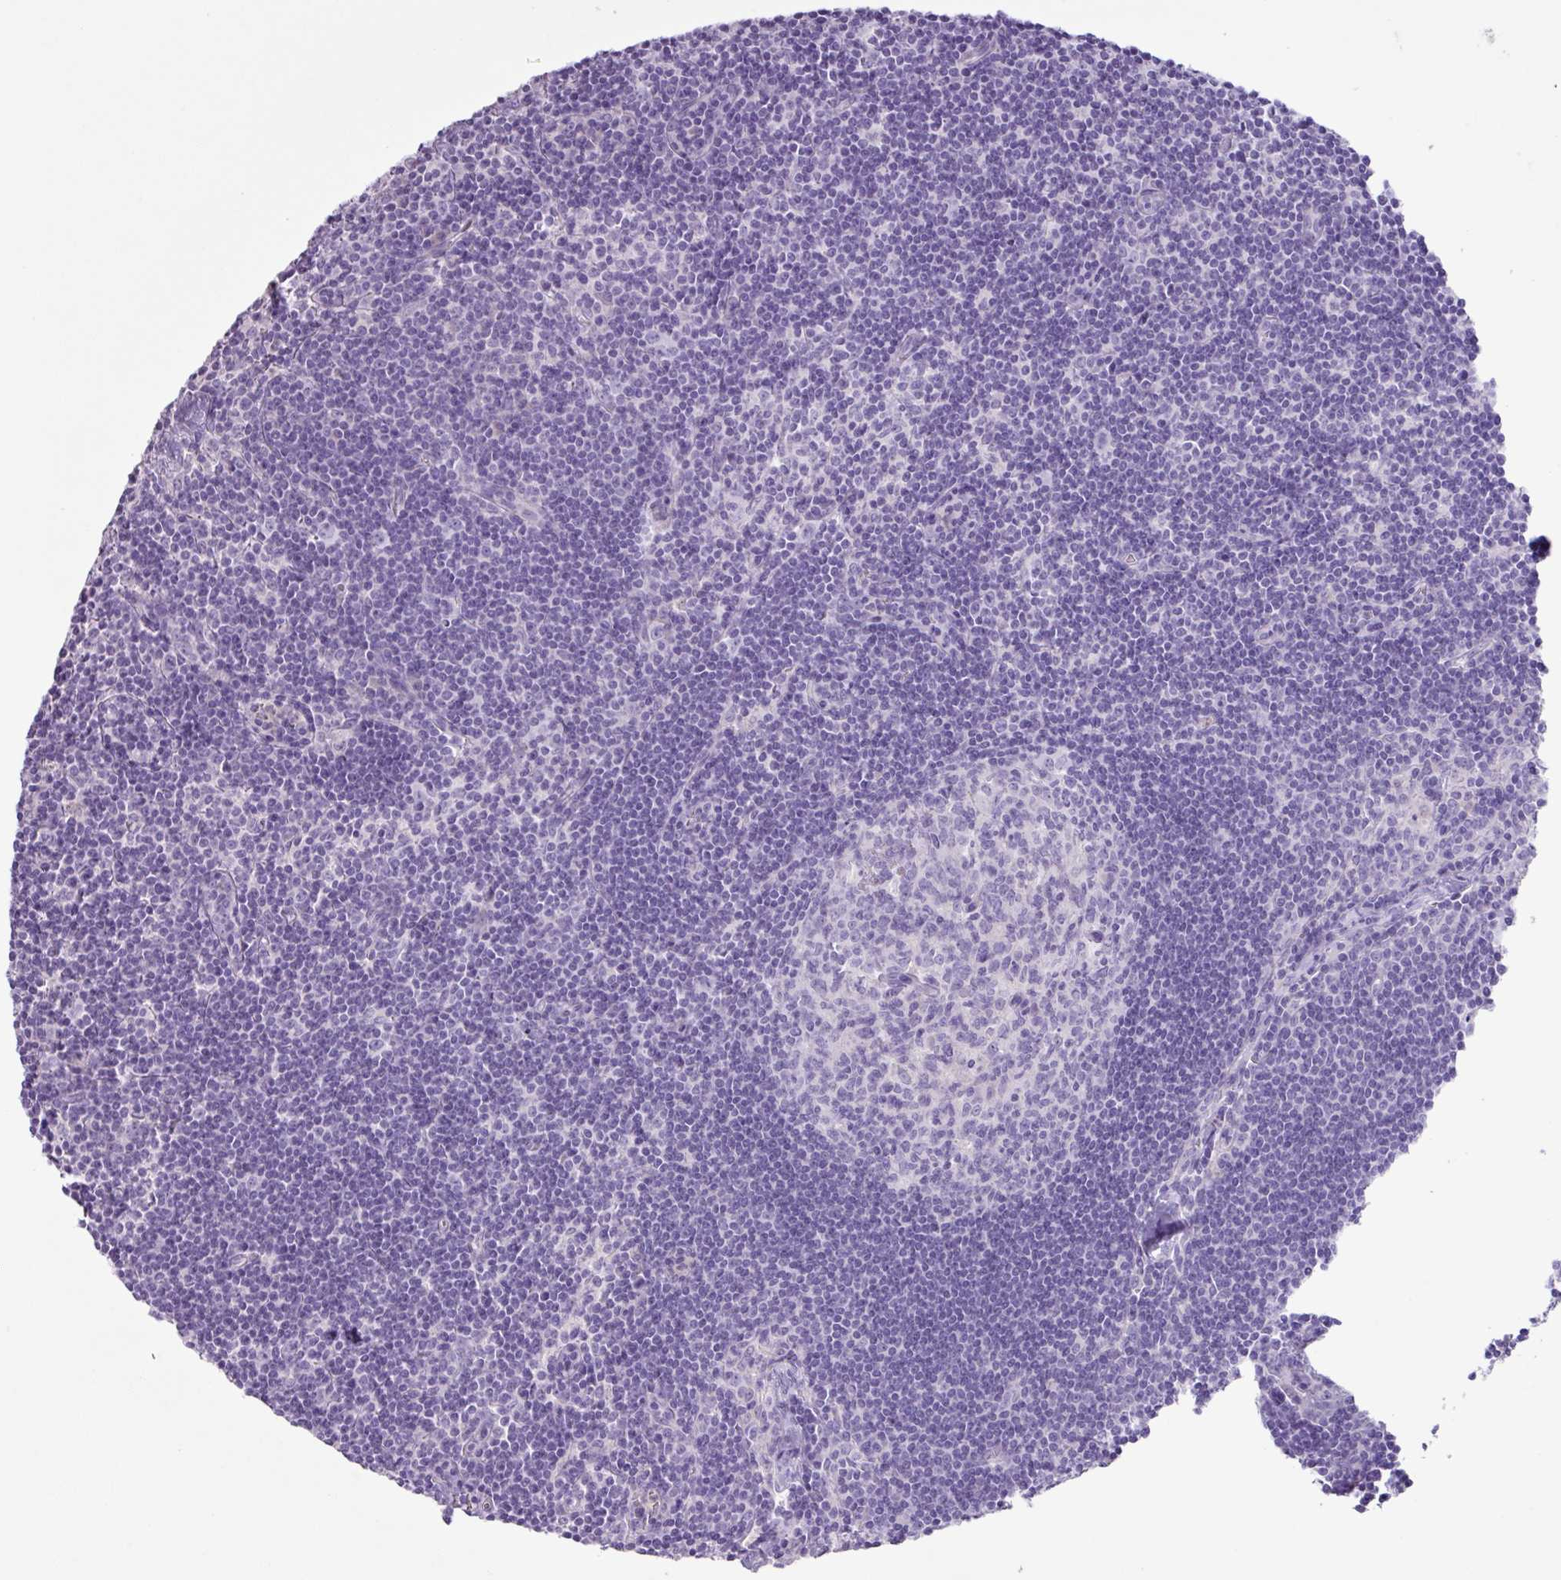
{"staining": {"intensity": "negative", "quantity": "none", "location": "none"}, "tissue": "lymph node", "cell_type": "Germinal center cells", "image_type": "normal", "snomed": [{"axis": "morphology", "description": "Normal tissue, NOS"}, {"axis": "topography", "description": "Lymph node"}], "caption": "High magnification brightfield microscopy of benign lymph node stained with DAB (3,3'-diaminobenzidine) (brown) and counterstained with hematoxylin (blue): germinal center cells show no significant positivity.", "gene": "CYSTM1", "patient": {"sex": "female", "age": 29}}